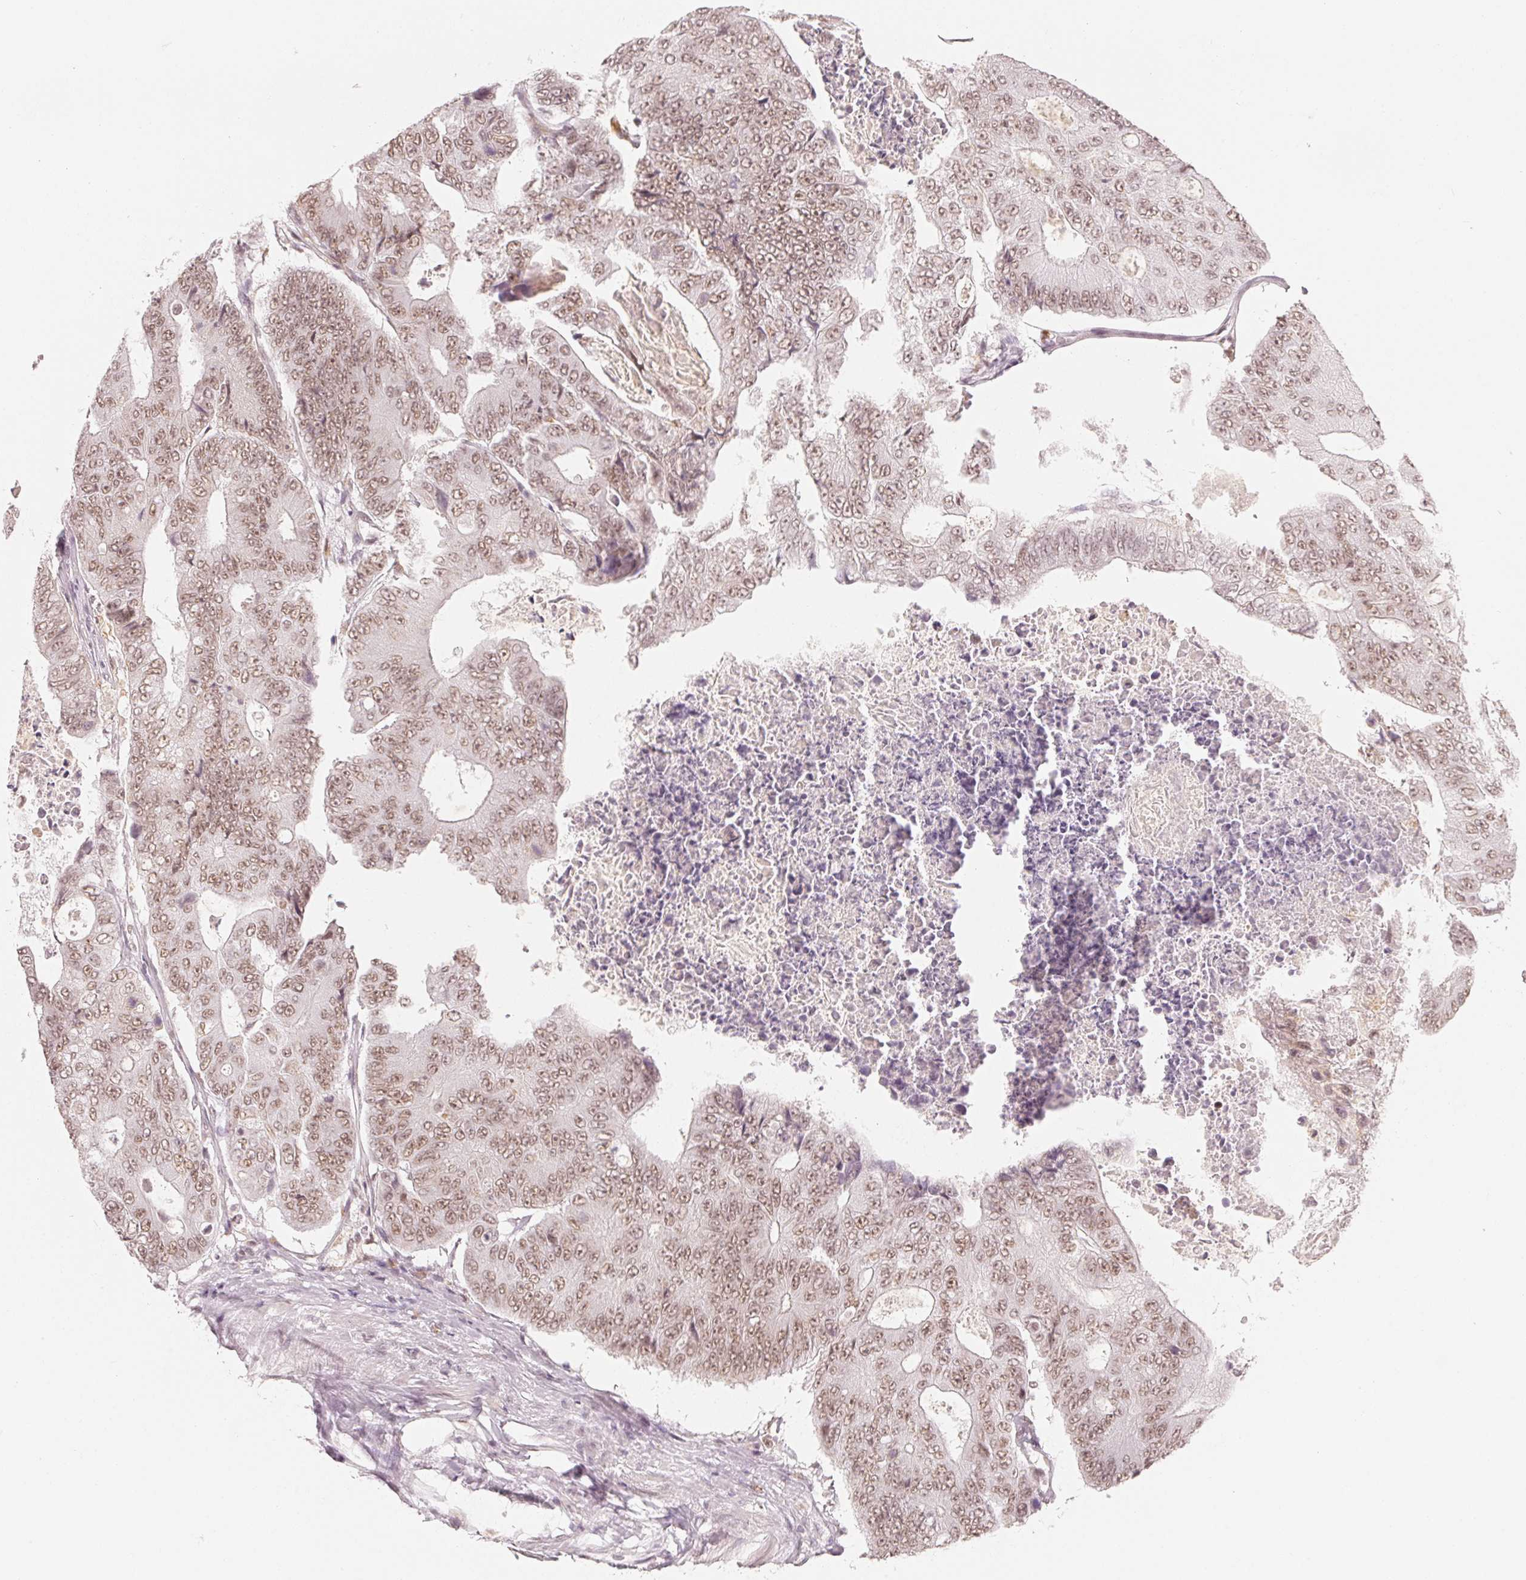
{"staining": {"intensity": "moderate", "quantity": ">75%", "location": "nuclear"}, "tissue": "colorectal cancer", "cell_type": "Tumor cells", "image_type": "cancer", "snomed": [{"axis": "morphology", "description": "Adenocarcinoma, NOS"}, {"axis": "topography", "description": "Colon"}], "caption": "Immunohistochemistry (IHC) of human colorectal adenocarcinoma displays medium levels of moderate nuclear expression in about >75% of tumor cells.", "gene": "NXF3", "patient": {"sex": "female", "age": 48}}